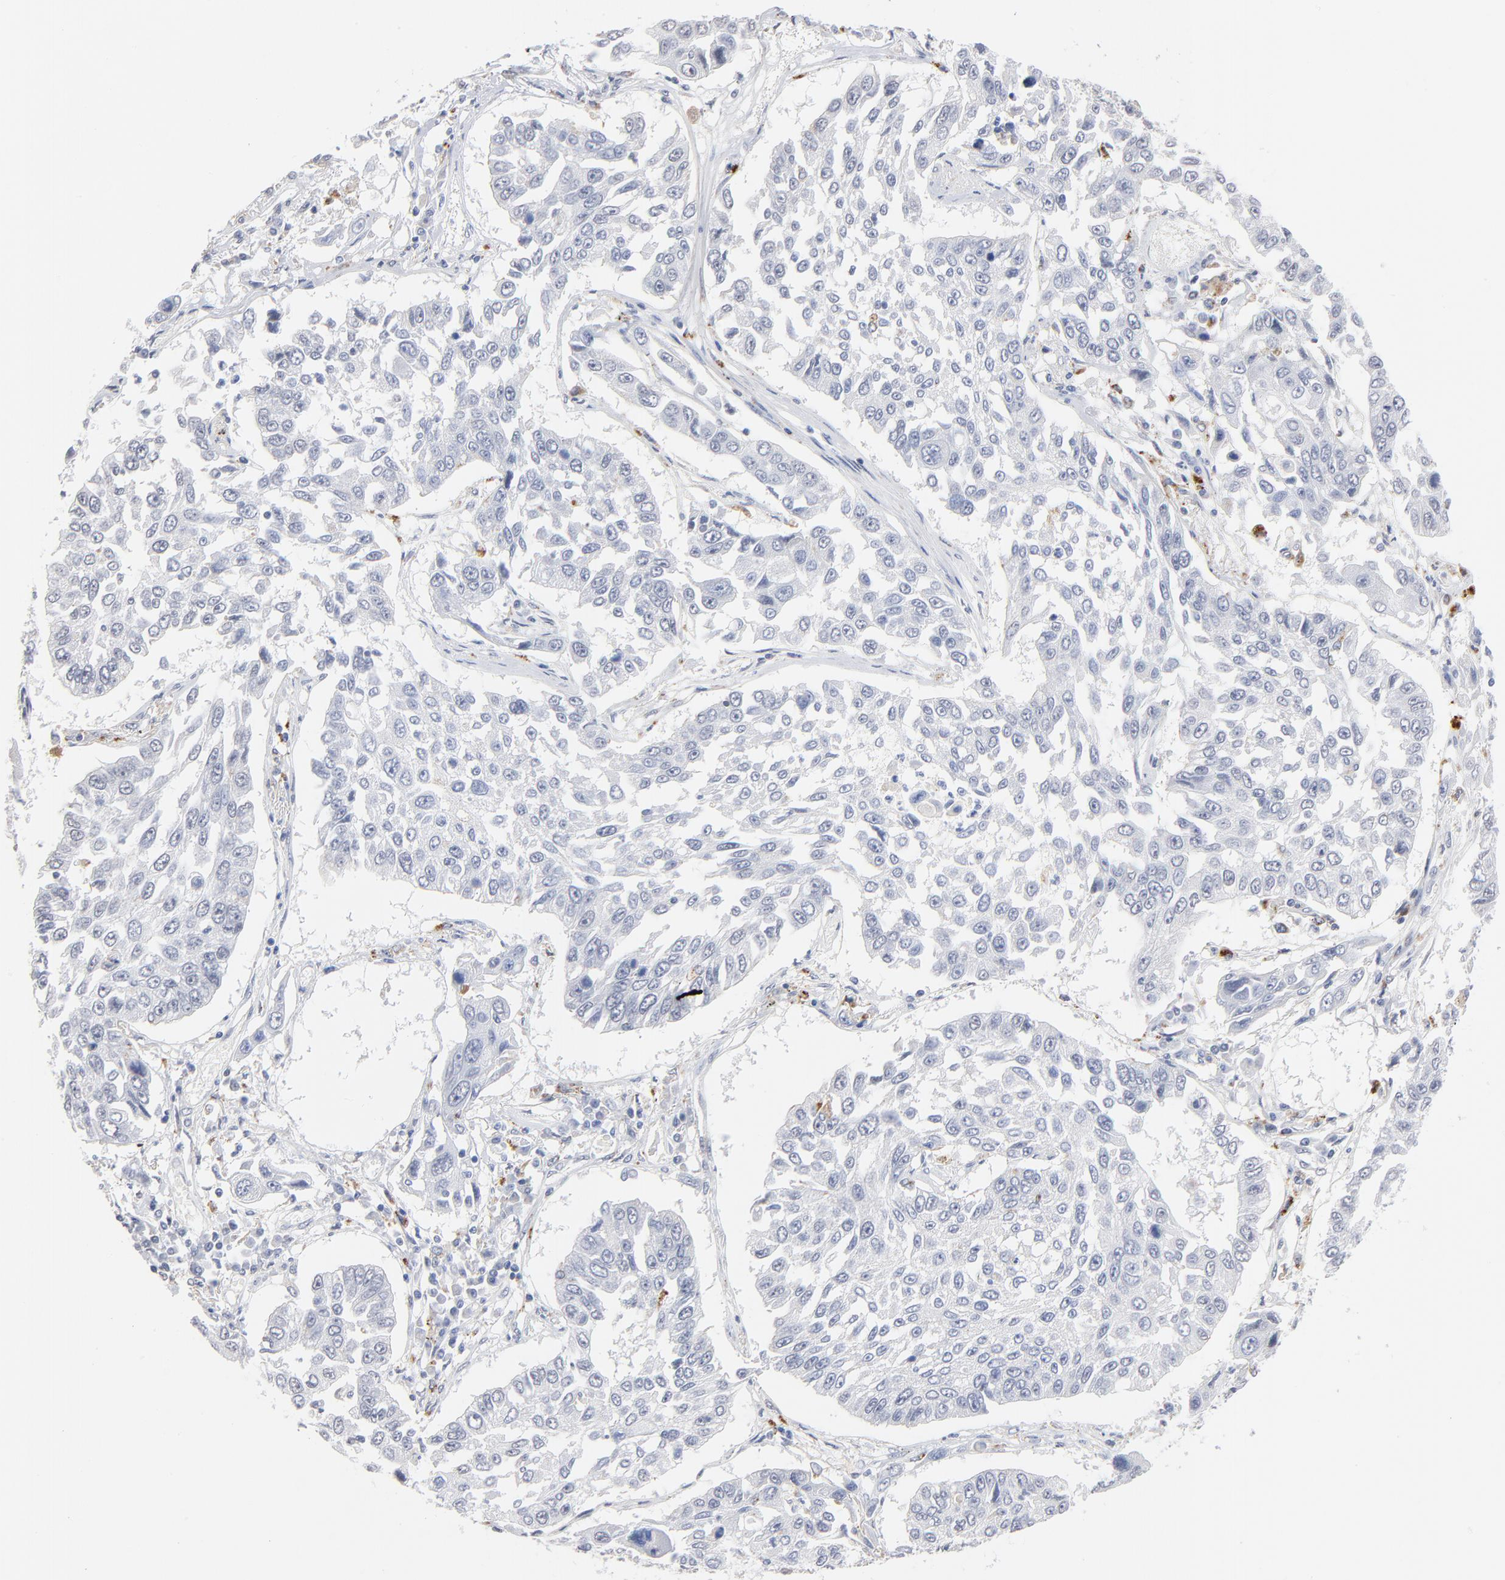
{"staining": {"intensity": "negative", "quantity": "none", "location": "none"}, "tissue": "lung cancer", "cell_type": "Tumor cells", "image_type": "cancer", "snomed": [{"axis": "morphology", "description": "Squamous cell carcinoma, NOS"}, {"axis": "topography", "description": "Lung"}], "caption": "Squamous cell carcinoma (lung) stained for a protein using IHC reveals no staining tumor cells.", "gene": "LTBP2", "patient": {"sex": "male", "age": 71}}